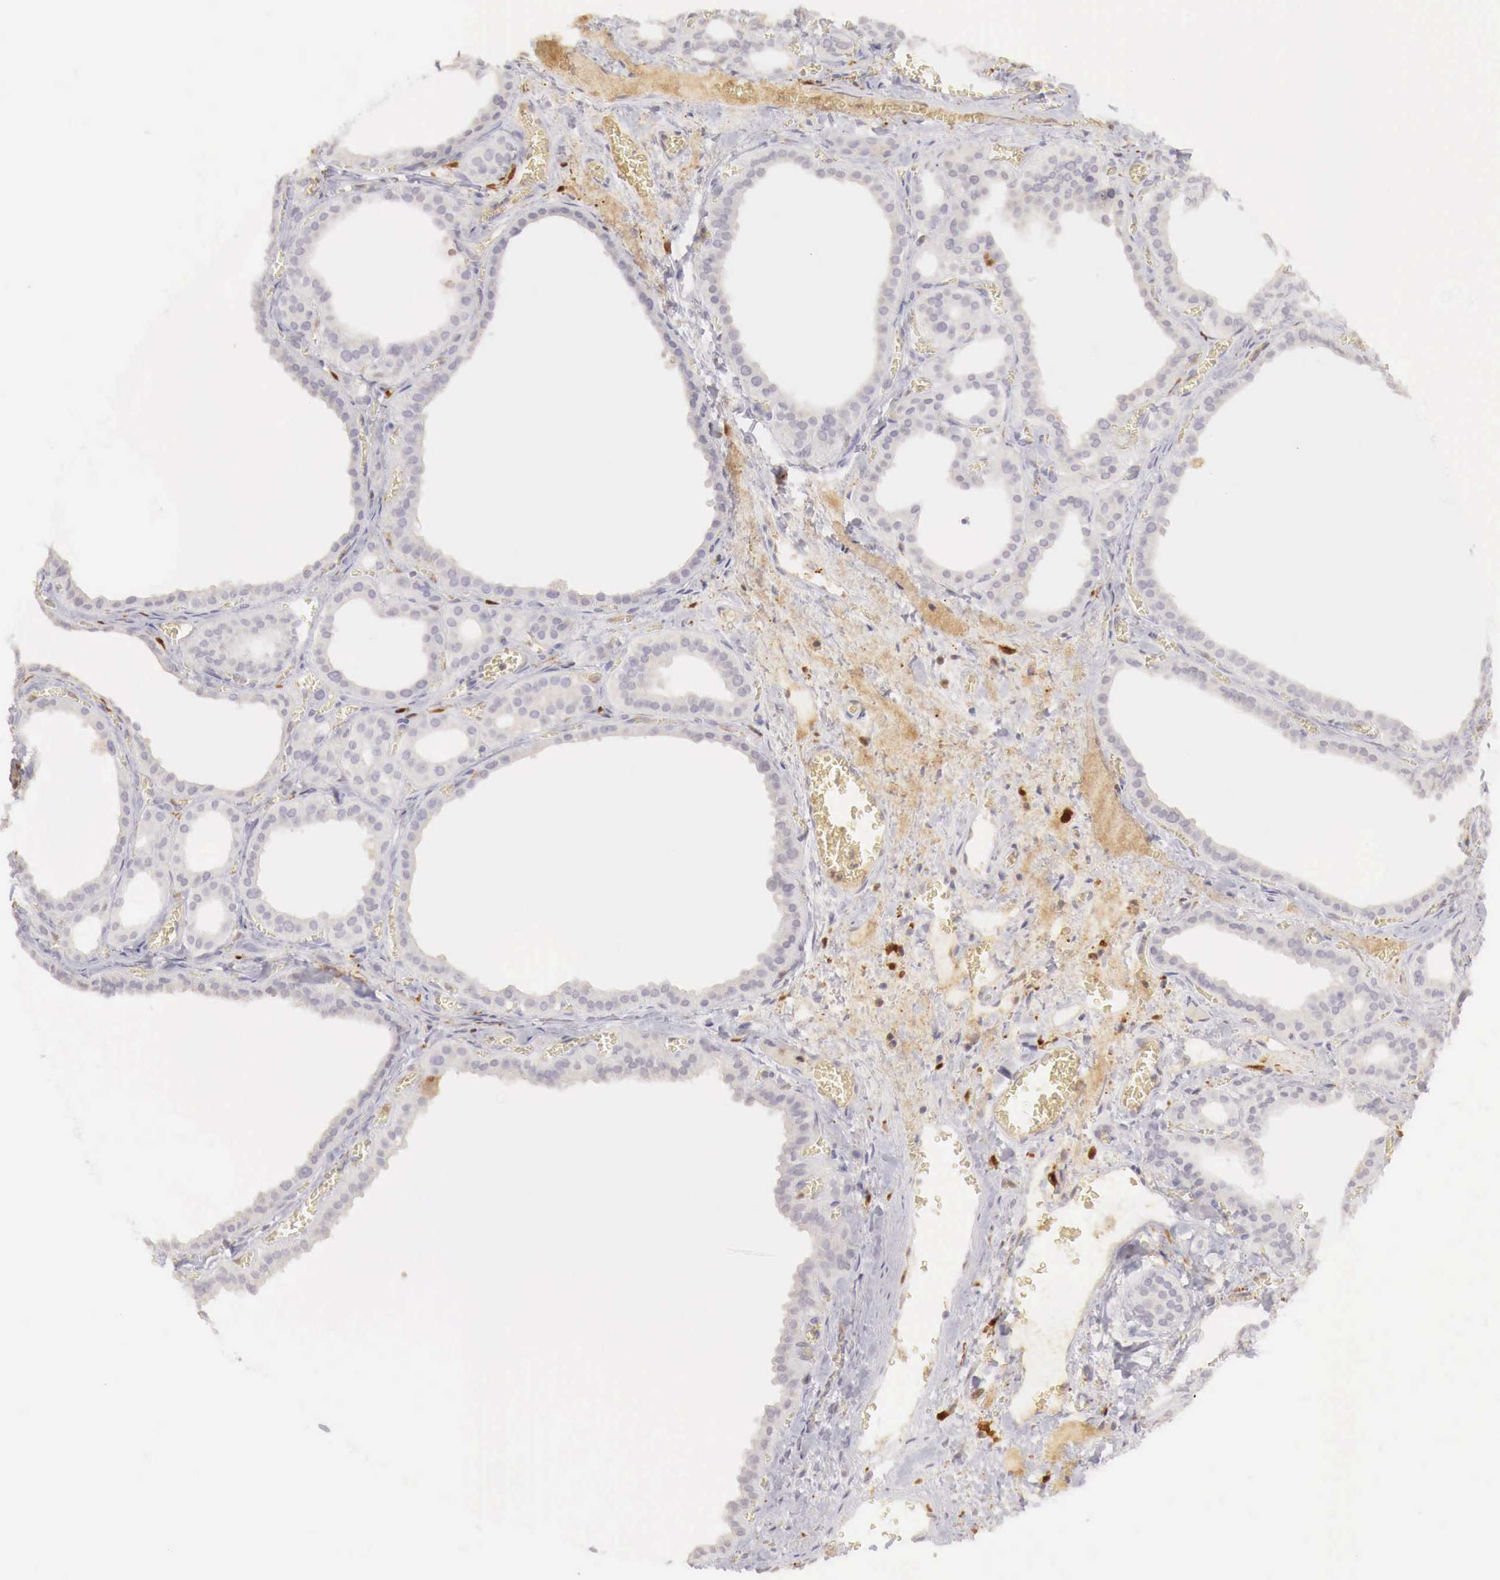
{"staining": {"intensity": "weak", "quantity": "<25%", "location": "cytoplasmic/membranous"}, "tissue": "thyroid gland", "cell_type": "Glandular cells", "image_type": "normal", "snomed": [{"axis": "morphology", "description": "Normal tissue, NOS"}, {"axis": "topography", "description": "Thyroid gland"}], "caption": "Protein analysis of unremarkable thyroid gland exhibits no significant positivity in glandular cells.", "gene": "RENBP", "patient": {"sex": "female", "age": 55}}